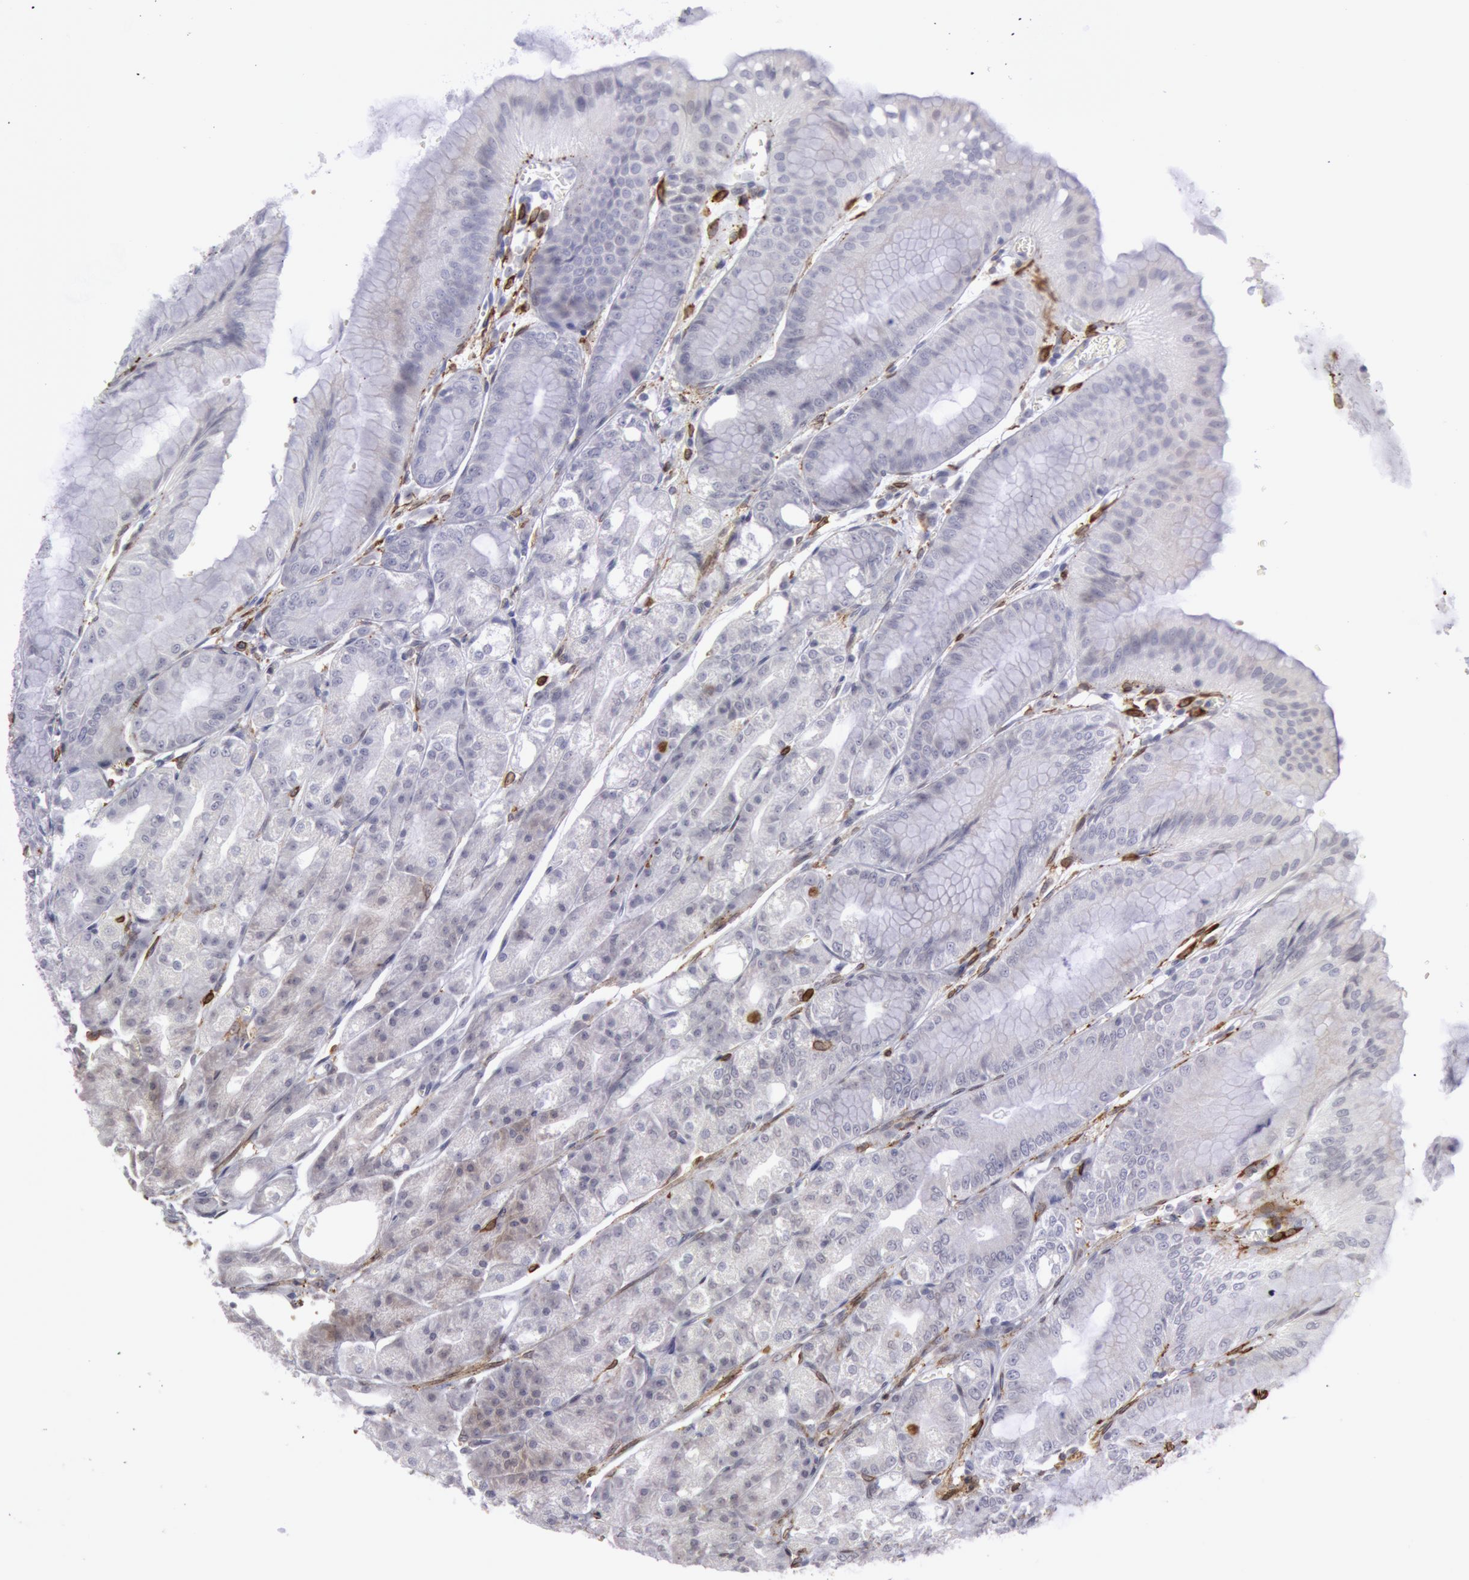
{"staining": {"intensity": "negative", "quantity": "none", "location": "none"}, "tissue": "stomach", "cell_type": "Glandular cells", "image_type": "normal", "snomed": [{"axis": "morphology", "description": "Normal tissue, NOS"}, {"axis": "topography", "description": "Stomach, lower"}], "caption": "IHC photomicrograph of unremarkable human stomach stained for a protein (brown), which shows no expression in glandular cells.", "gene": "PTGS2", "patient": {"sex": "male", "age": 71}}